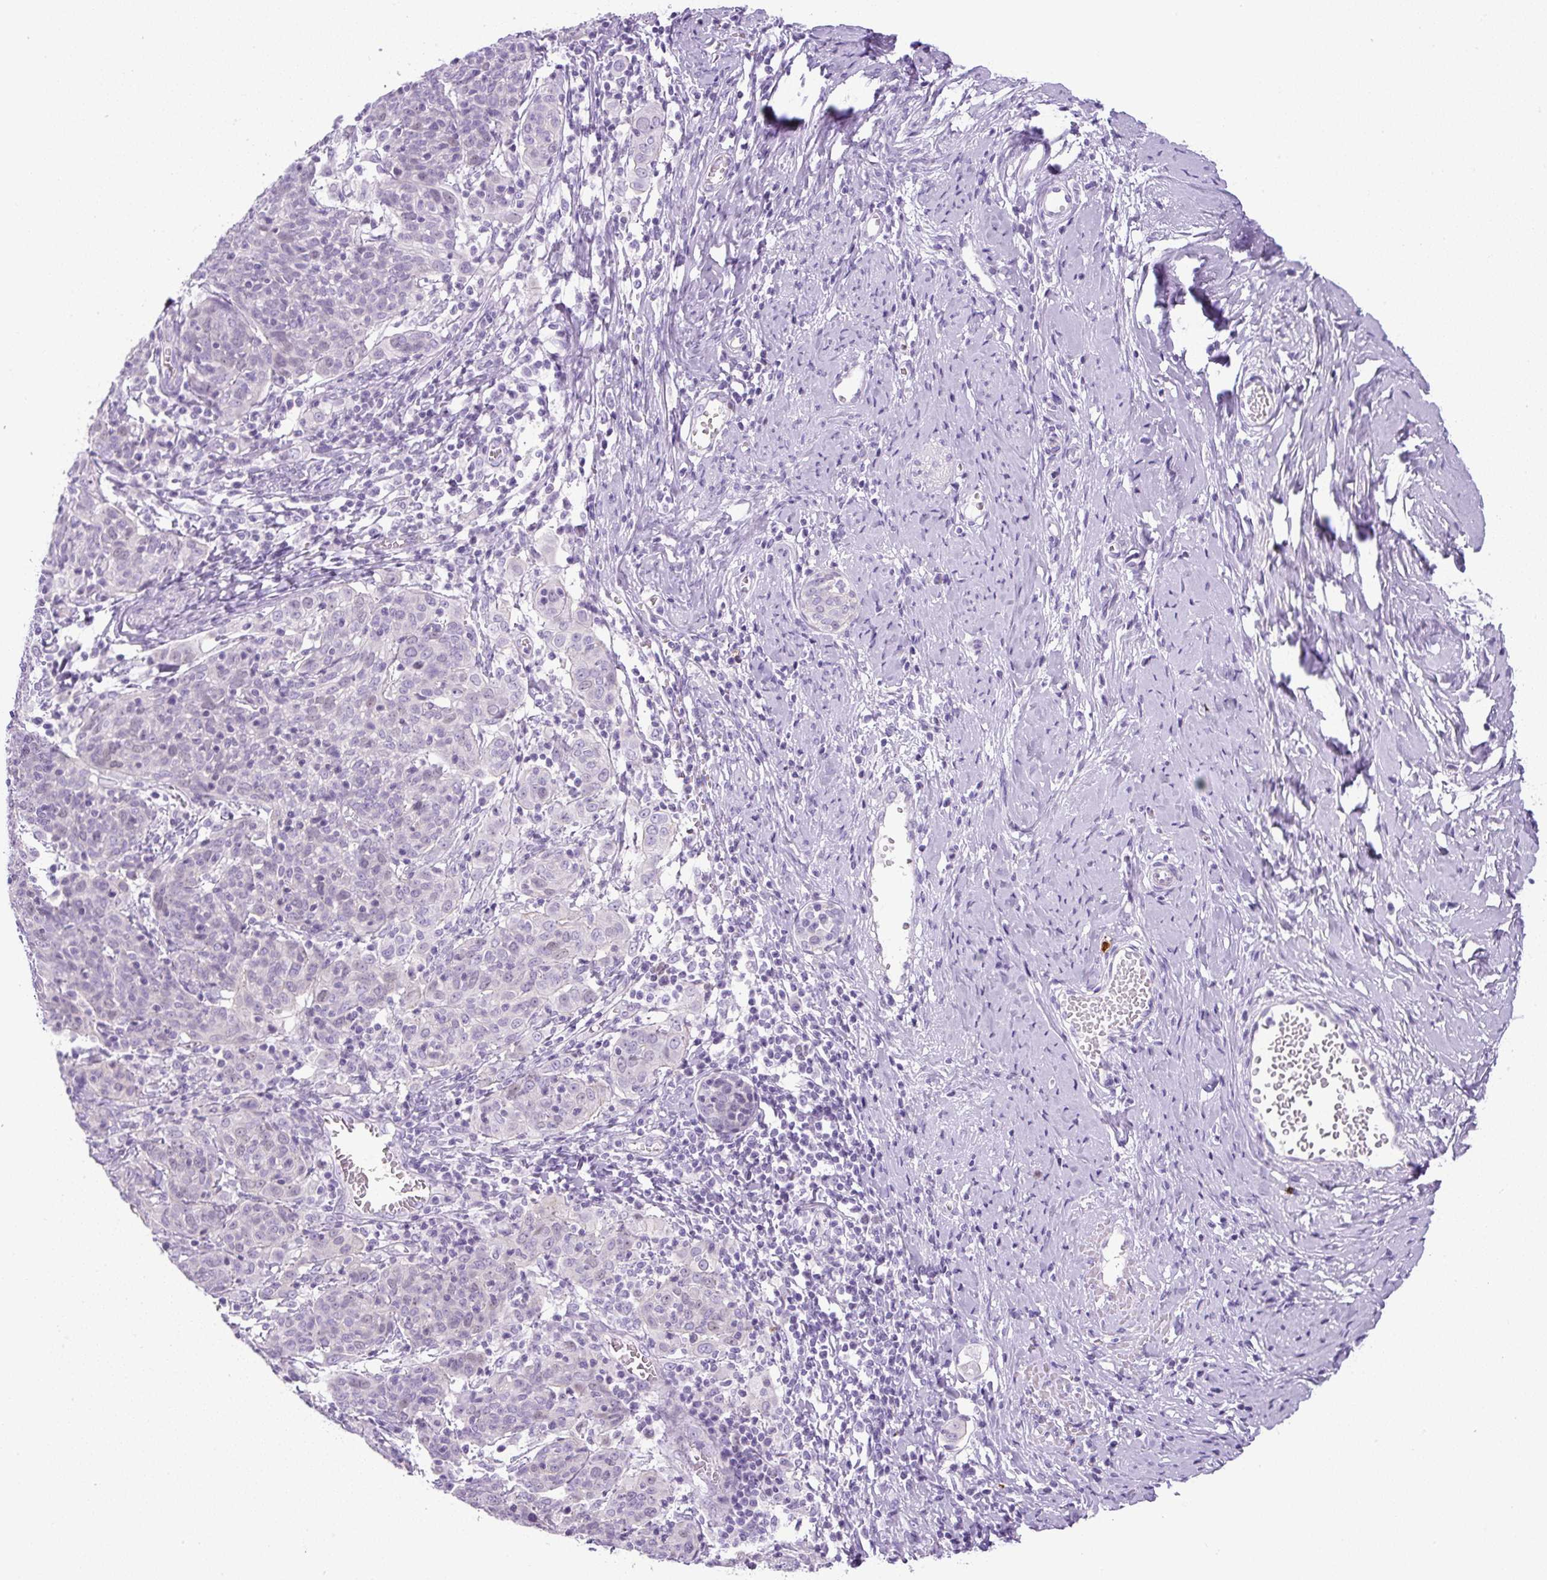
{"staining": {"intensity": "weak", "quantity": "<25%", "location": "nuclear"}, "tissue": "cervical cancer", "cell_type": "Tumor cells", "image_type": "cancer", "snomed": [{"axis": "morphology", "description": "Squamous cell carcinoma, NOS"}, {"axis": "topography", "description": "Cervix"}], "caption": "This histopathology image is of cervical cancer (squamous cell carcinoma) stained with IHC to label a protein in brown with the nuclei are counter-stained blue. There is no expression in tumor cells.", "gene": "ADAMTS19", "patient": {"sex": "female", "age": 67}}